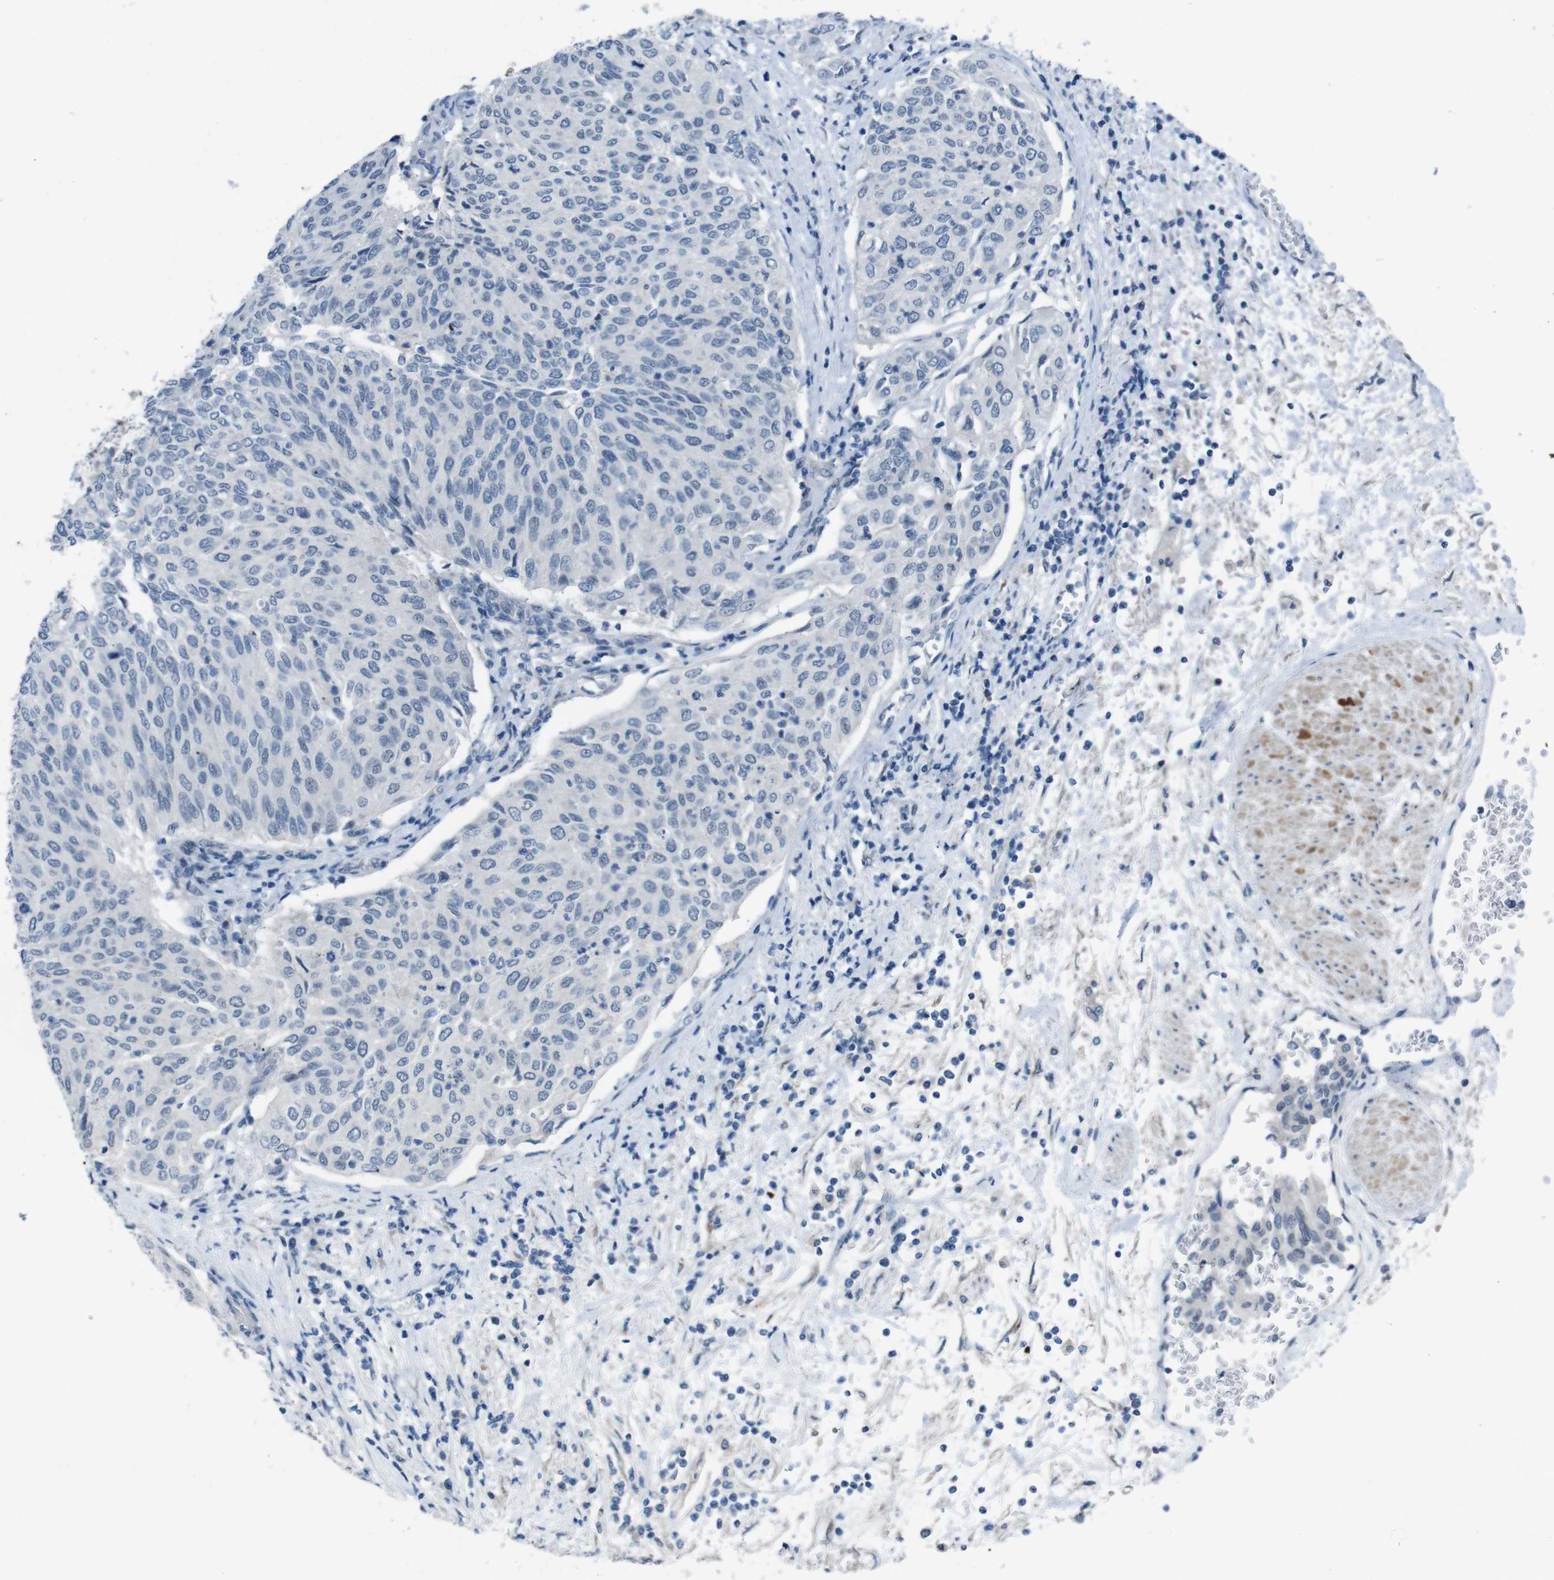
{"staining": {"intensity": "negative", "quantity": "none", "location": "none"}, "tissue": "urothelial cancer", "cell_type": "Tumor cells", "image_type": "cancer", "snomed": [{"axis": "morphology", "description": "Urothelial carcinoma, Low grade"}, {"axis": "topography", "description": "Urinary bladder"}], "caption": "This histopathology image is of urothelial cancer stained with immunohistochemistry to label a protein in brown with the nuclei are counter-stained blue. There is no positivity in tumor cells.", "gene": "CDHR2", "patient": {"sex": "female", "age": 79}}